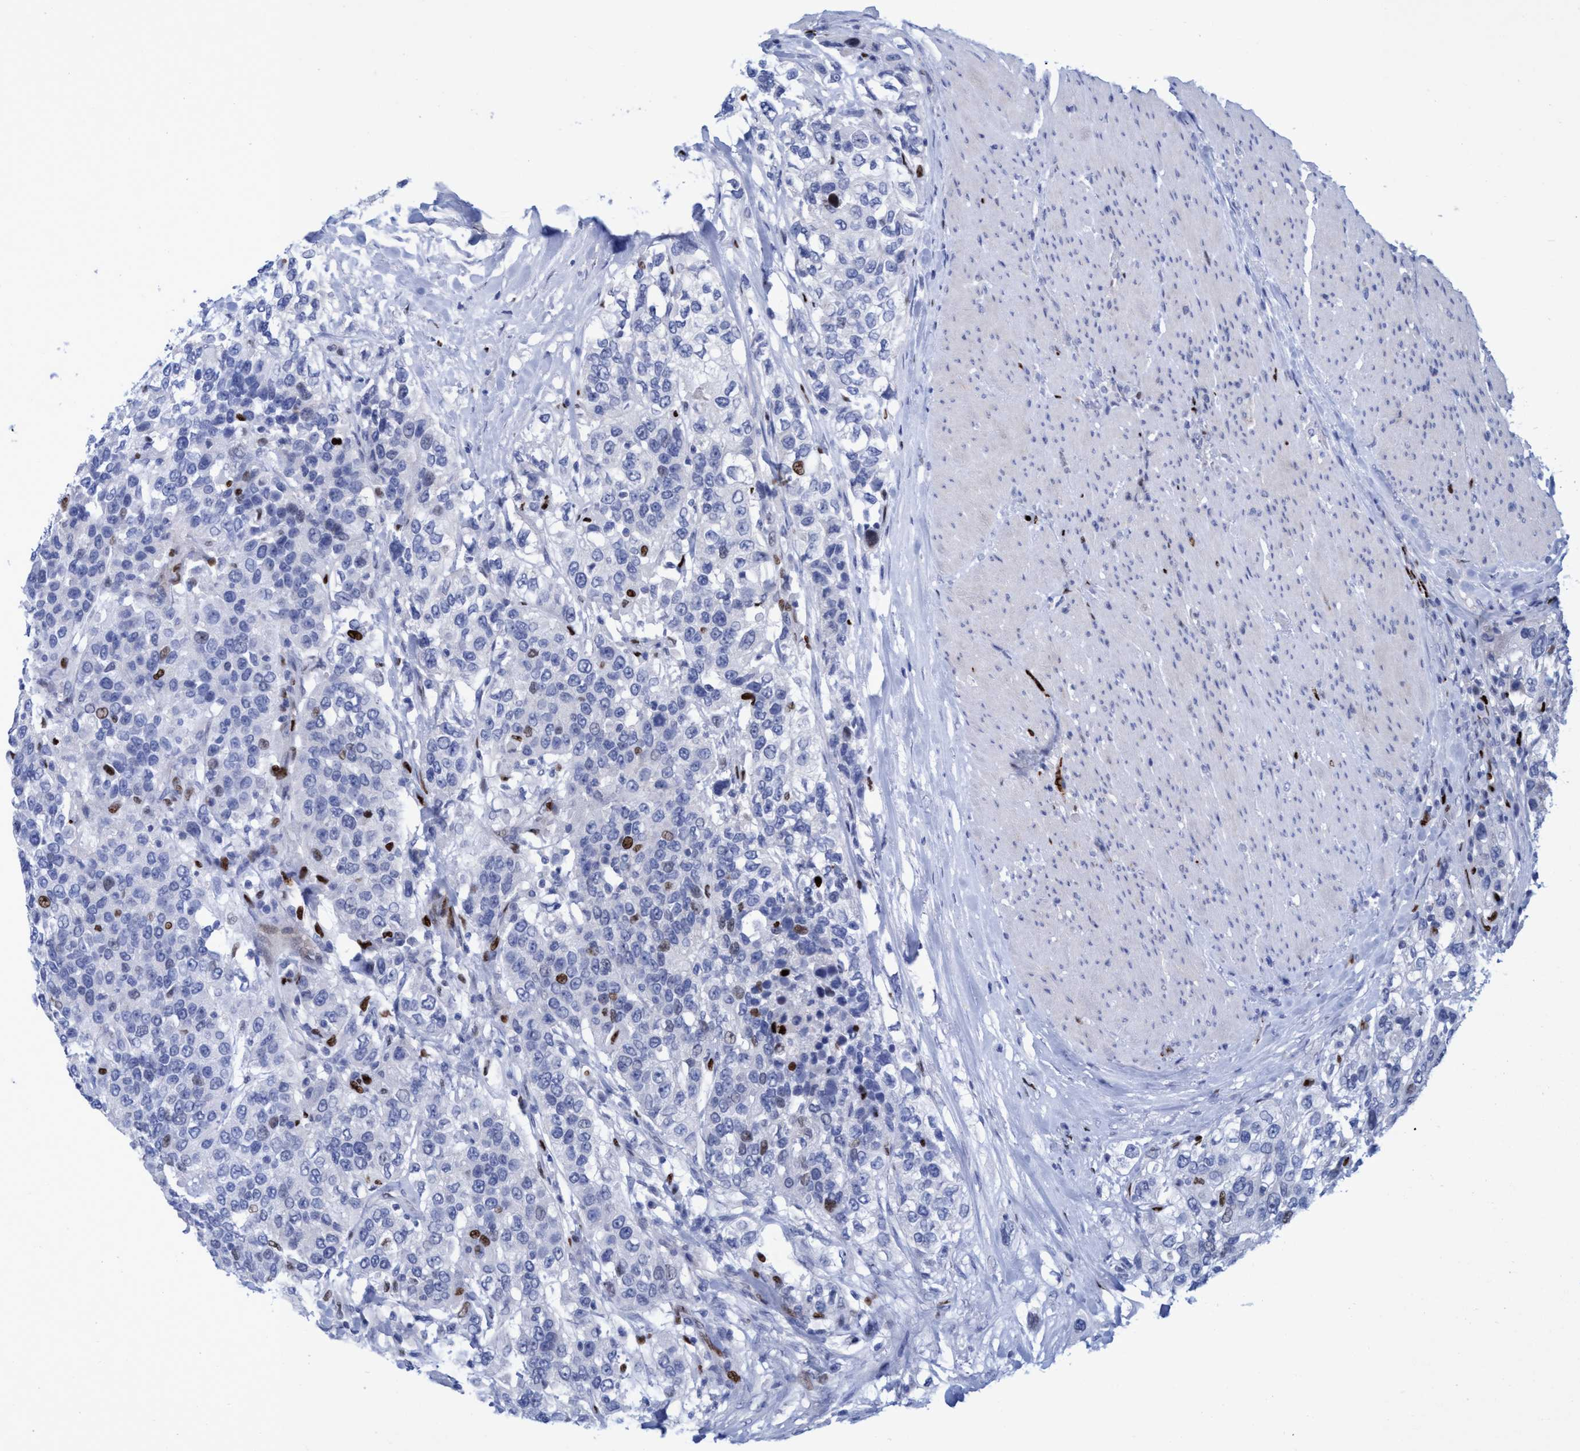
{"staining": {"intensity": "moderate", "quantity": "<25%", "location": "nuclear"}, "tissue": "urothelial cancer", "cell_type": "Tumor cells", "image_type": "cancer", "snomed": [{"axis": "morphology", "description": "Urothelial carcinoma, High grade"}, {"axis": "topography", "description": "Urinary bladder"}], "caption": "Brown immunohistochemical staining in urothelial carcinoma (high-grade) displays moderate nuclear expression in about <25% of tumor cells. The staining was performed using DAB, with brown indicating positive protein expression. Nuclei are stained blue with hematoxylin.", "gene": "R3HCC1", "patient": {"sex": "female", "age": 80}}